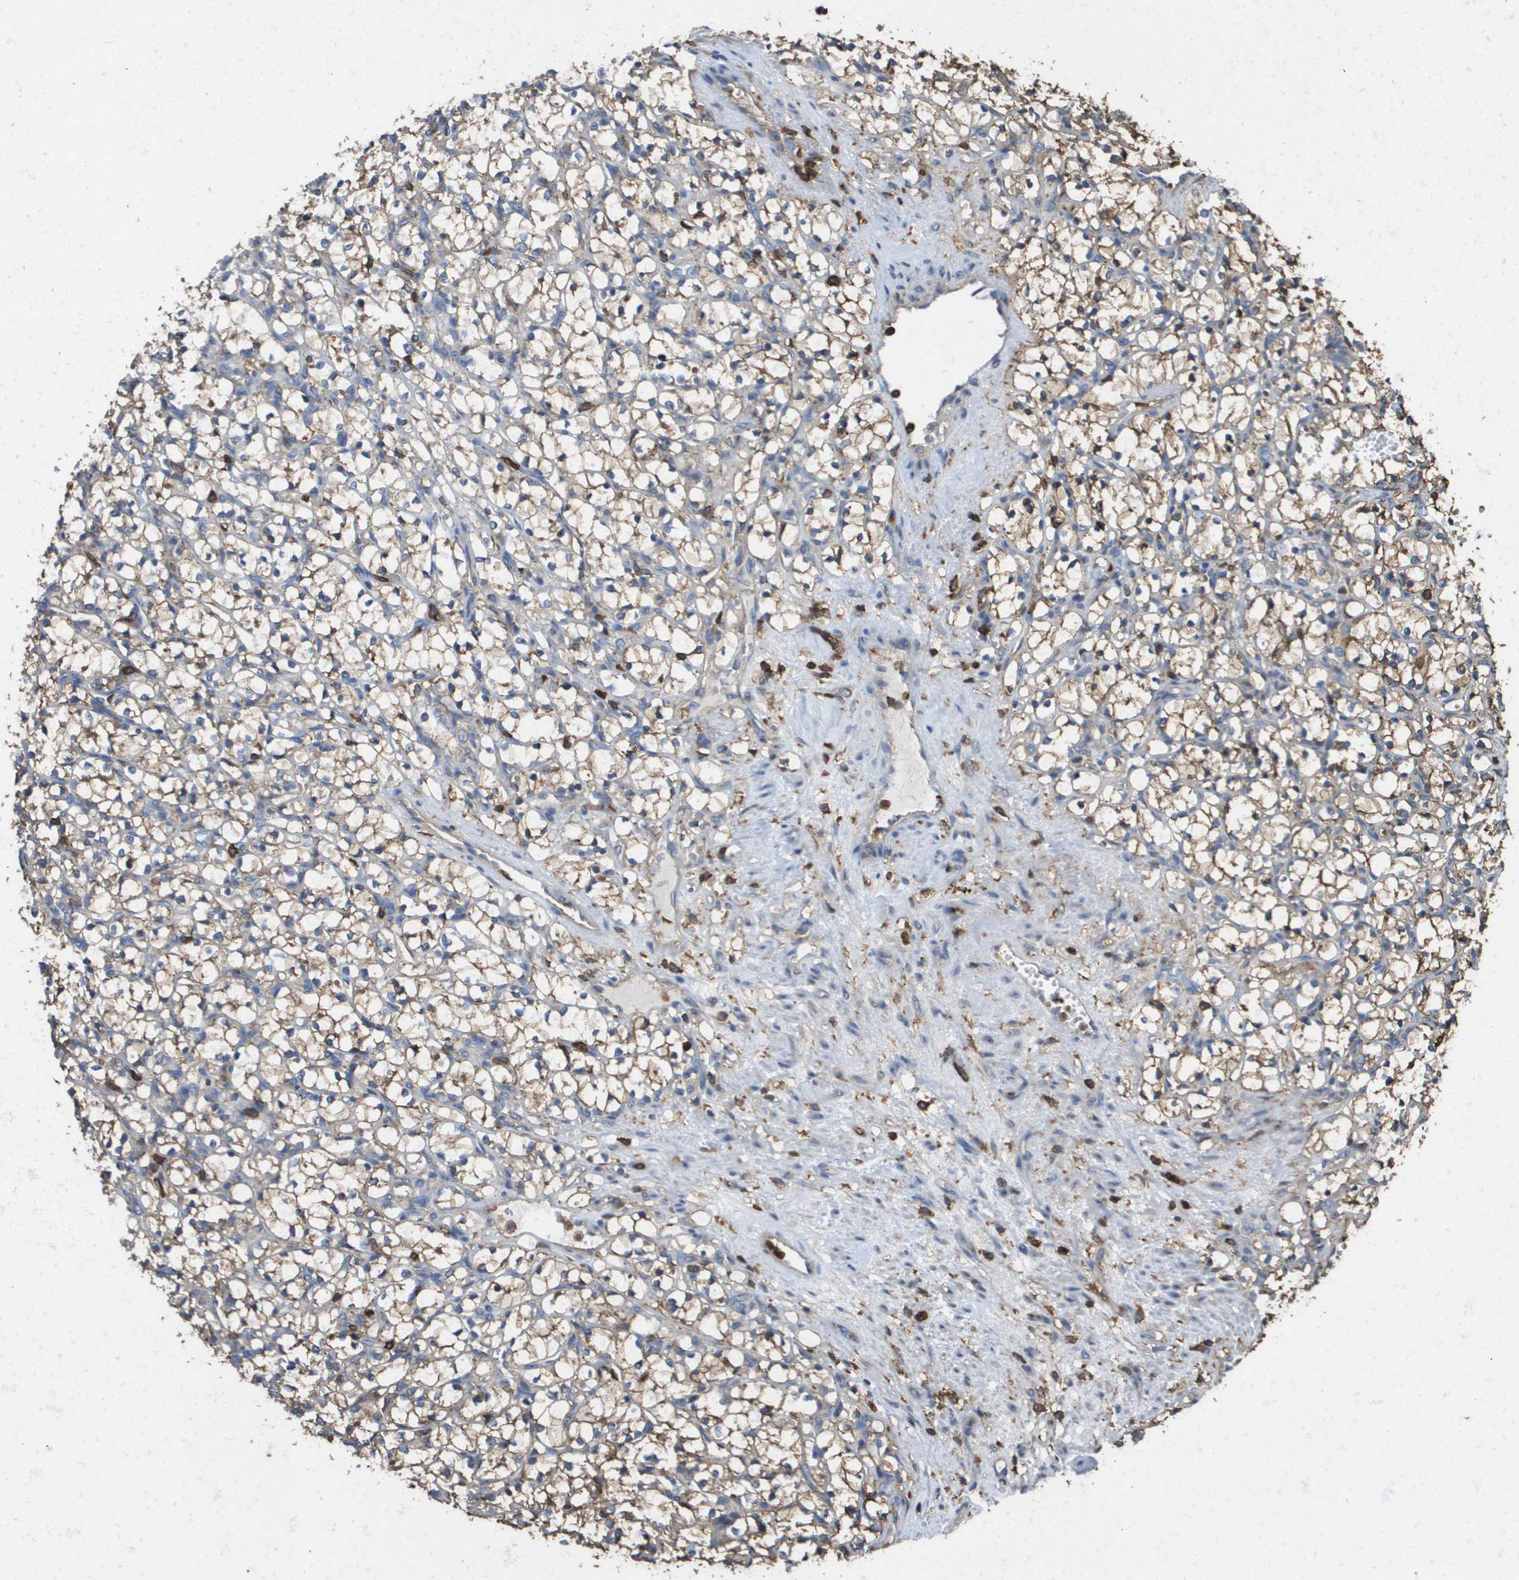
{"staining": {"intensity": "weak", "quantity": ">75%", "location": "cytoplasmic/membranous"}, "tissue": "renal cancer", "cell_type": "Tumor cells", "image_type": "cancer", "snomed": [{"axis": "morphology", "description": "Adenocarcinoma, NOS"}, {"axis": "topography", "description": "Kidney"}], "caption": "A high-resolution image shows immunohistochemistry staining of renal cancer, which shows weak cytoplasmic/membranous staining in about >75% of tumor cells.", "gene": "PASK", "patient": {"sex": "female", "age": 69}}